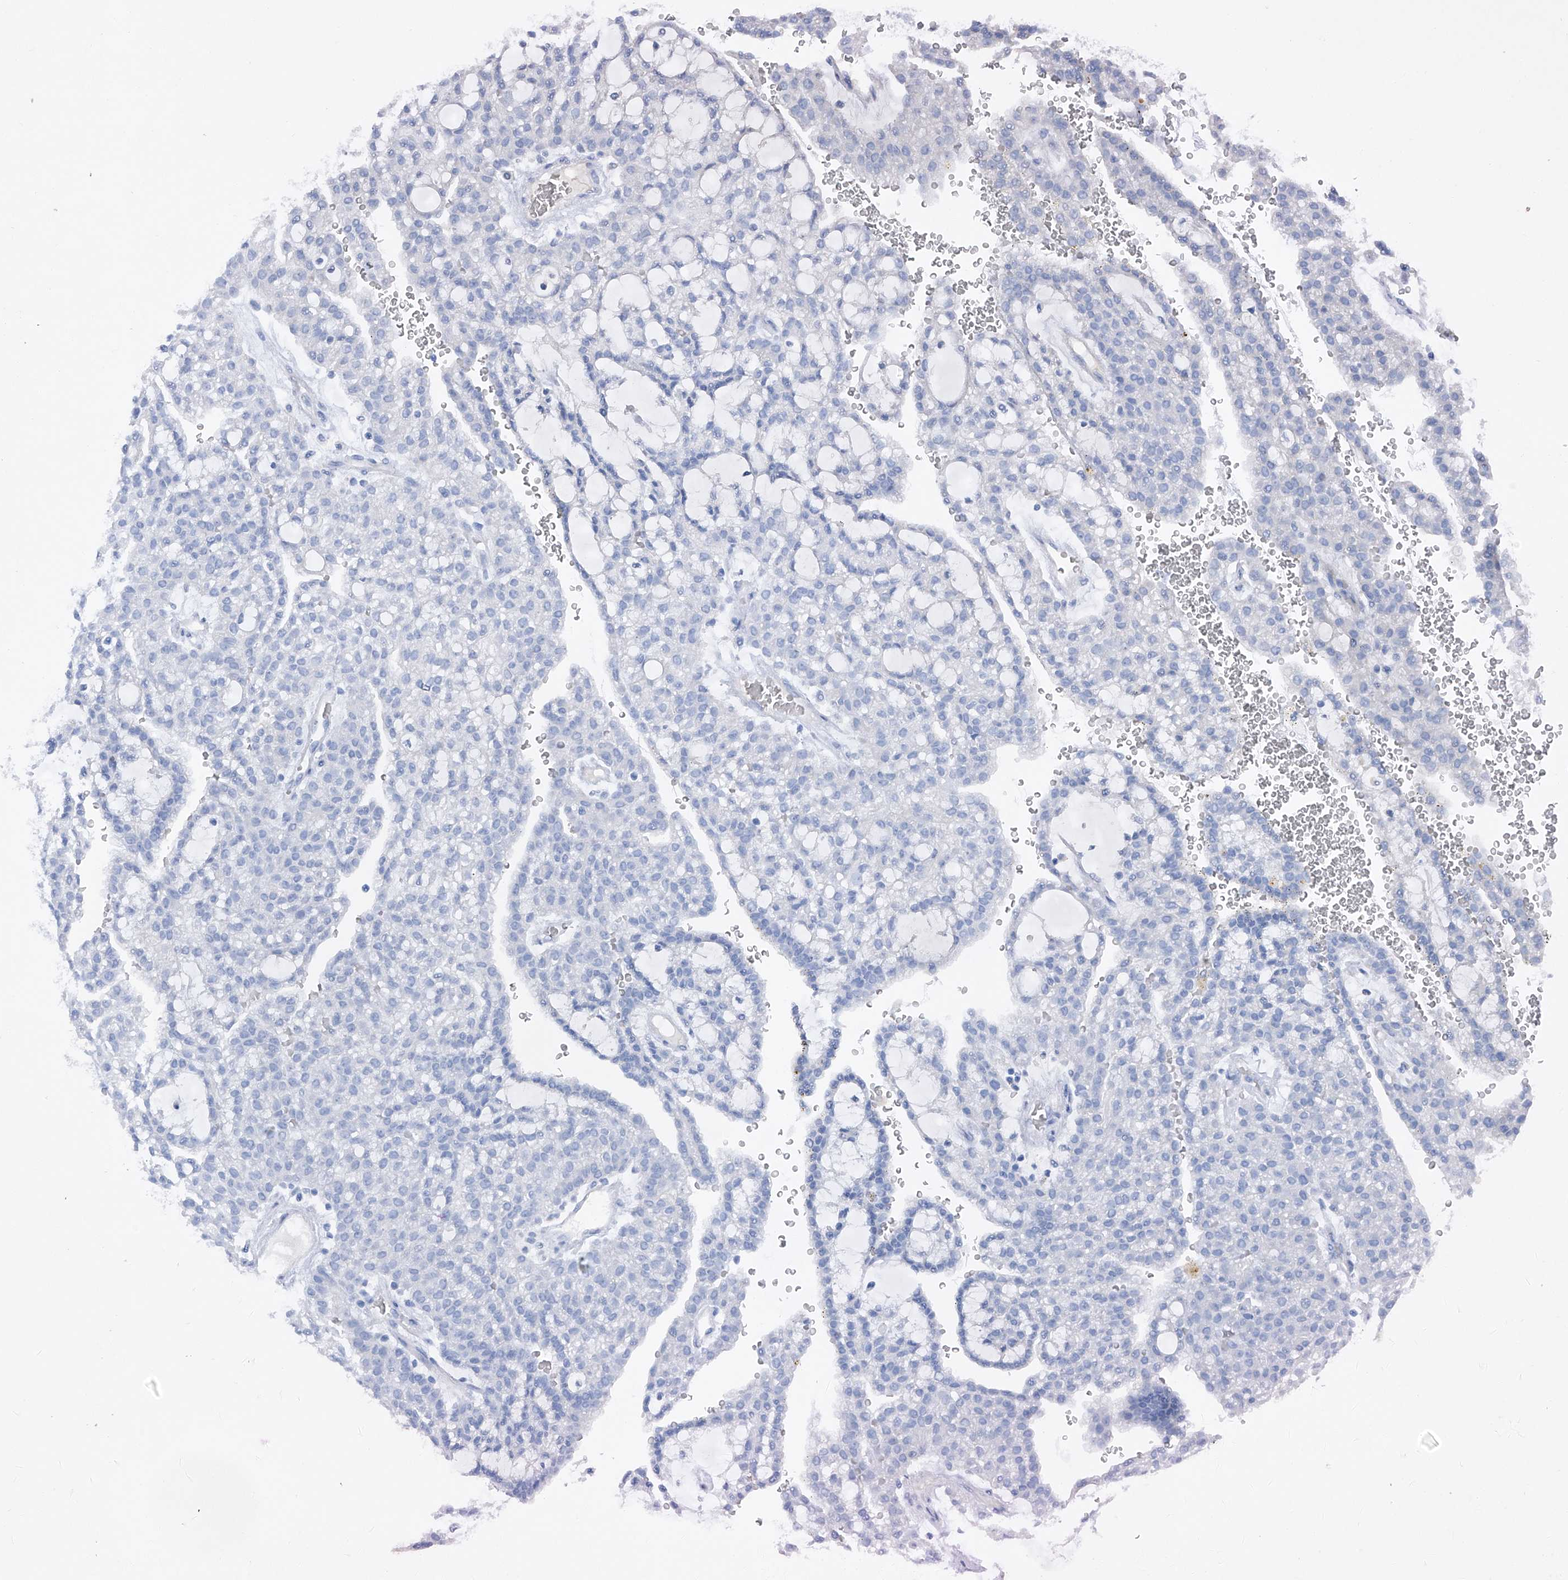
{"staining": {"intensity": "negative", "quantity": "none", "location": "none"}, "tissue": "renal cancer", "cell_type": "Tumor cells", "image_type": "cancer", "snomed": [{"axis": "morphology", "description": "Adenocarcinoma, NOS"}, {"axis": "topography", "description": "Kidney"}], "caption": "This is an IHC photomicrograph of renal cancer (adenocarcinoma). There is no expression in tumor cells.", "gene": "PCSK5", "patient": {"sex": "male", "age": 63}}